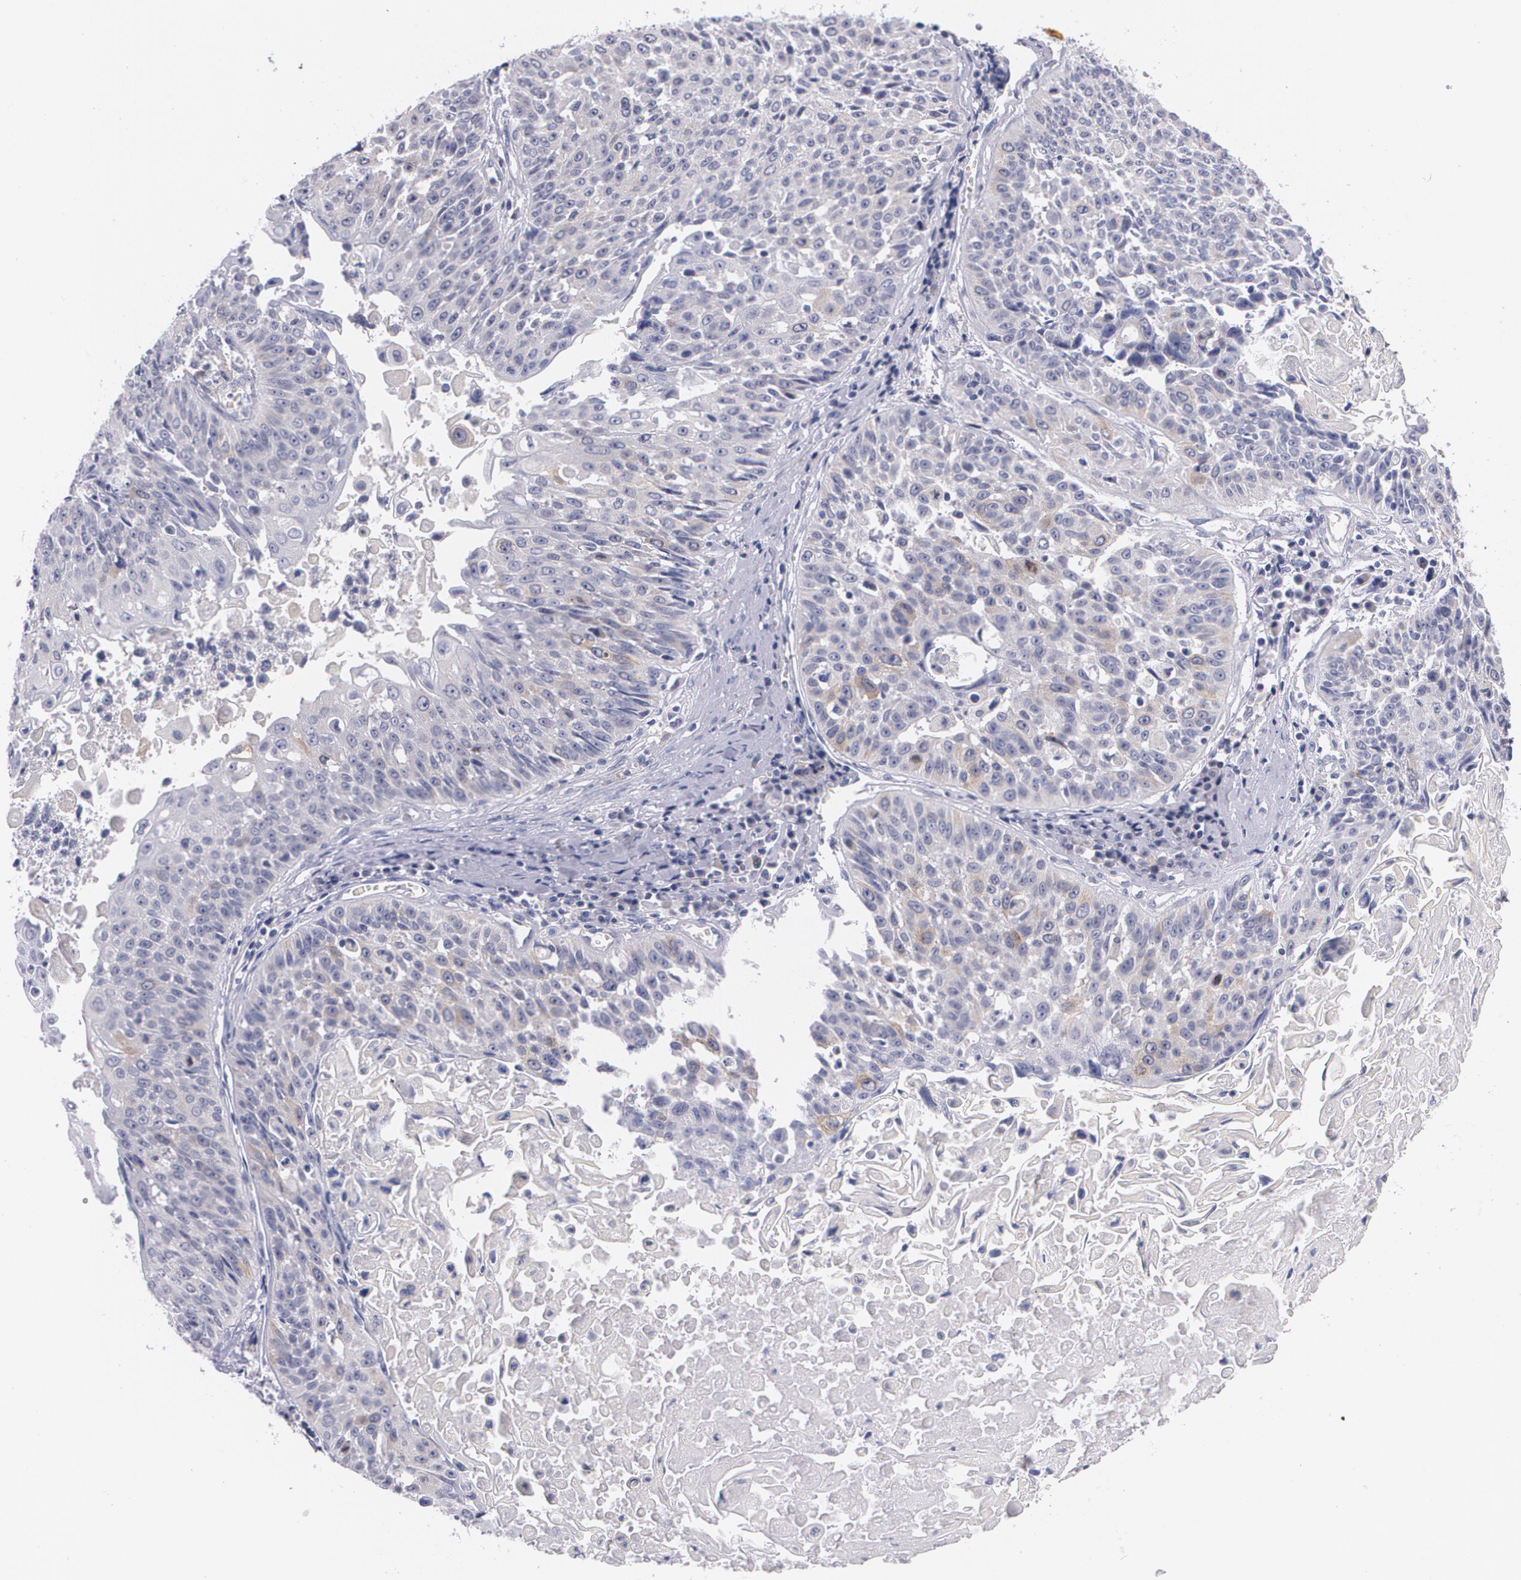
{"staining": {"intensity": "weak", "quantity": "<25%", "location": "cytoplasmic/membranous"}, "tissue": "lung cancer", "cell_type": "Tumor cells", "image_type": "cancer", "snomed": [{"axis": "morphology", "description": "Adenocarcinoma, NOS"}, {"axis": "topography", "description": "Lung"}], "caption": "Adenocarcinoma (lung) was stained to show a protein in brown. There is no significant staining in tumor cells. (Stains: DAB IHC with hematoxylin counter stain, Microscopy: brightfield microscopy at high magnification).", "gene": "HMMR", "patient": {"sex": "male", "age": 60}}